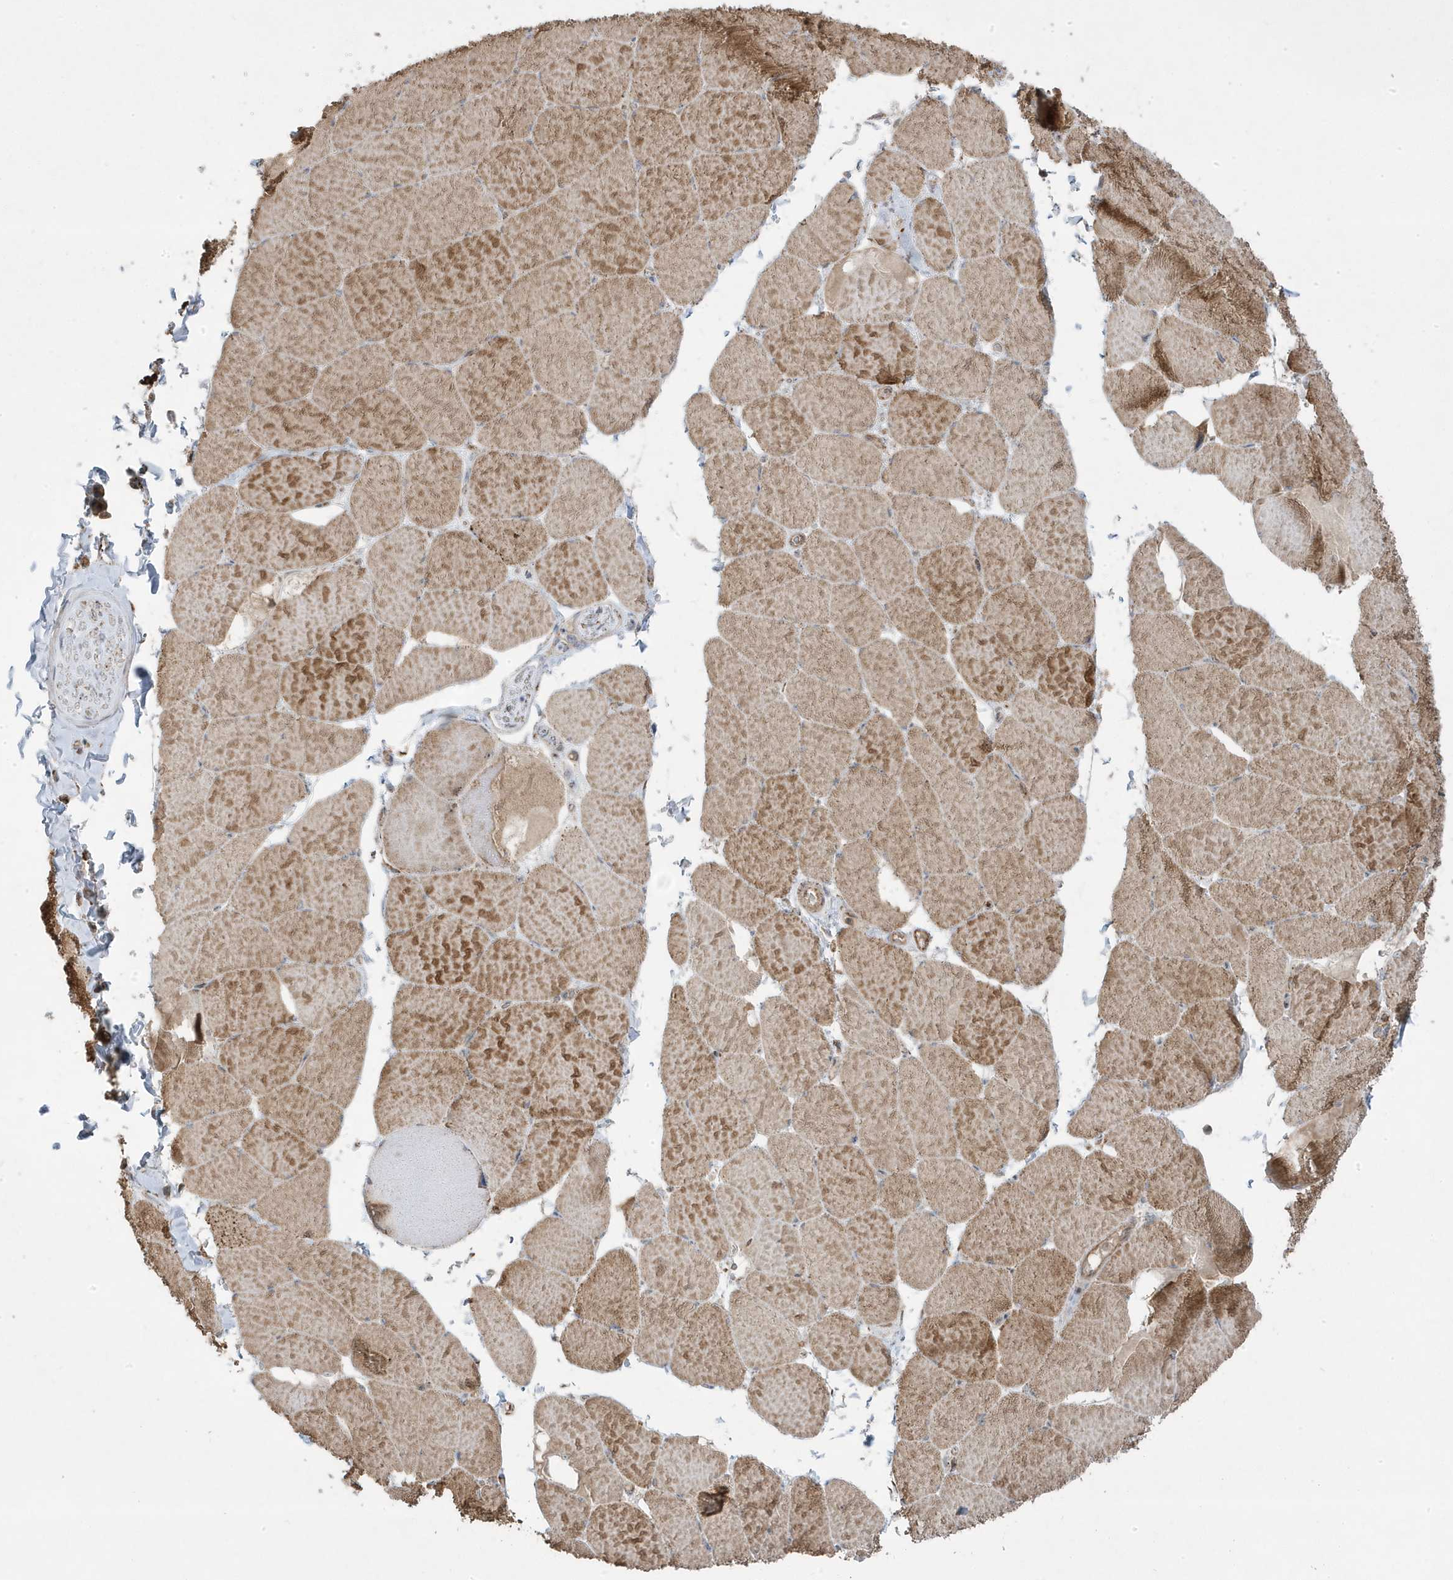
{"staining": {"intensity": "strong", "quantity": "25%-75%", "location": "cytoplasmic/membranous"}, "tissue": "skeletal muscle", "cell_type": "Myocytes", "image_type": "normal", "snomed": [{"axis": "morphology", "description": "Normal tissue, NOS"}, {"axis": "topography", "description": "Skeletal muscle"}, {"axis": "topography", "description": "Head-Neck"}], "caption": "IHC histopathology image of normal skeletal muscle stained for a protein (brown), which shows high levels of strong cytoplasmic/membranous expression in approximately 25%-75% of myocytes.", "gene": "CLUAP1", "patient": {"sex": "male", "age": 66}}